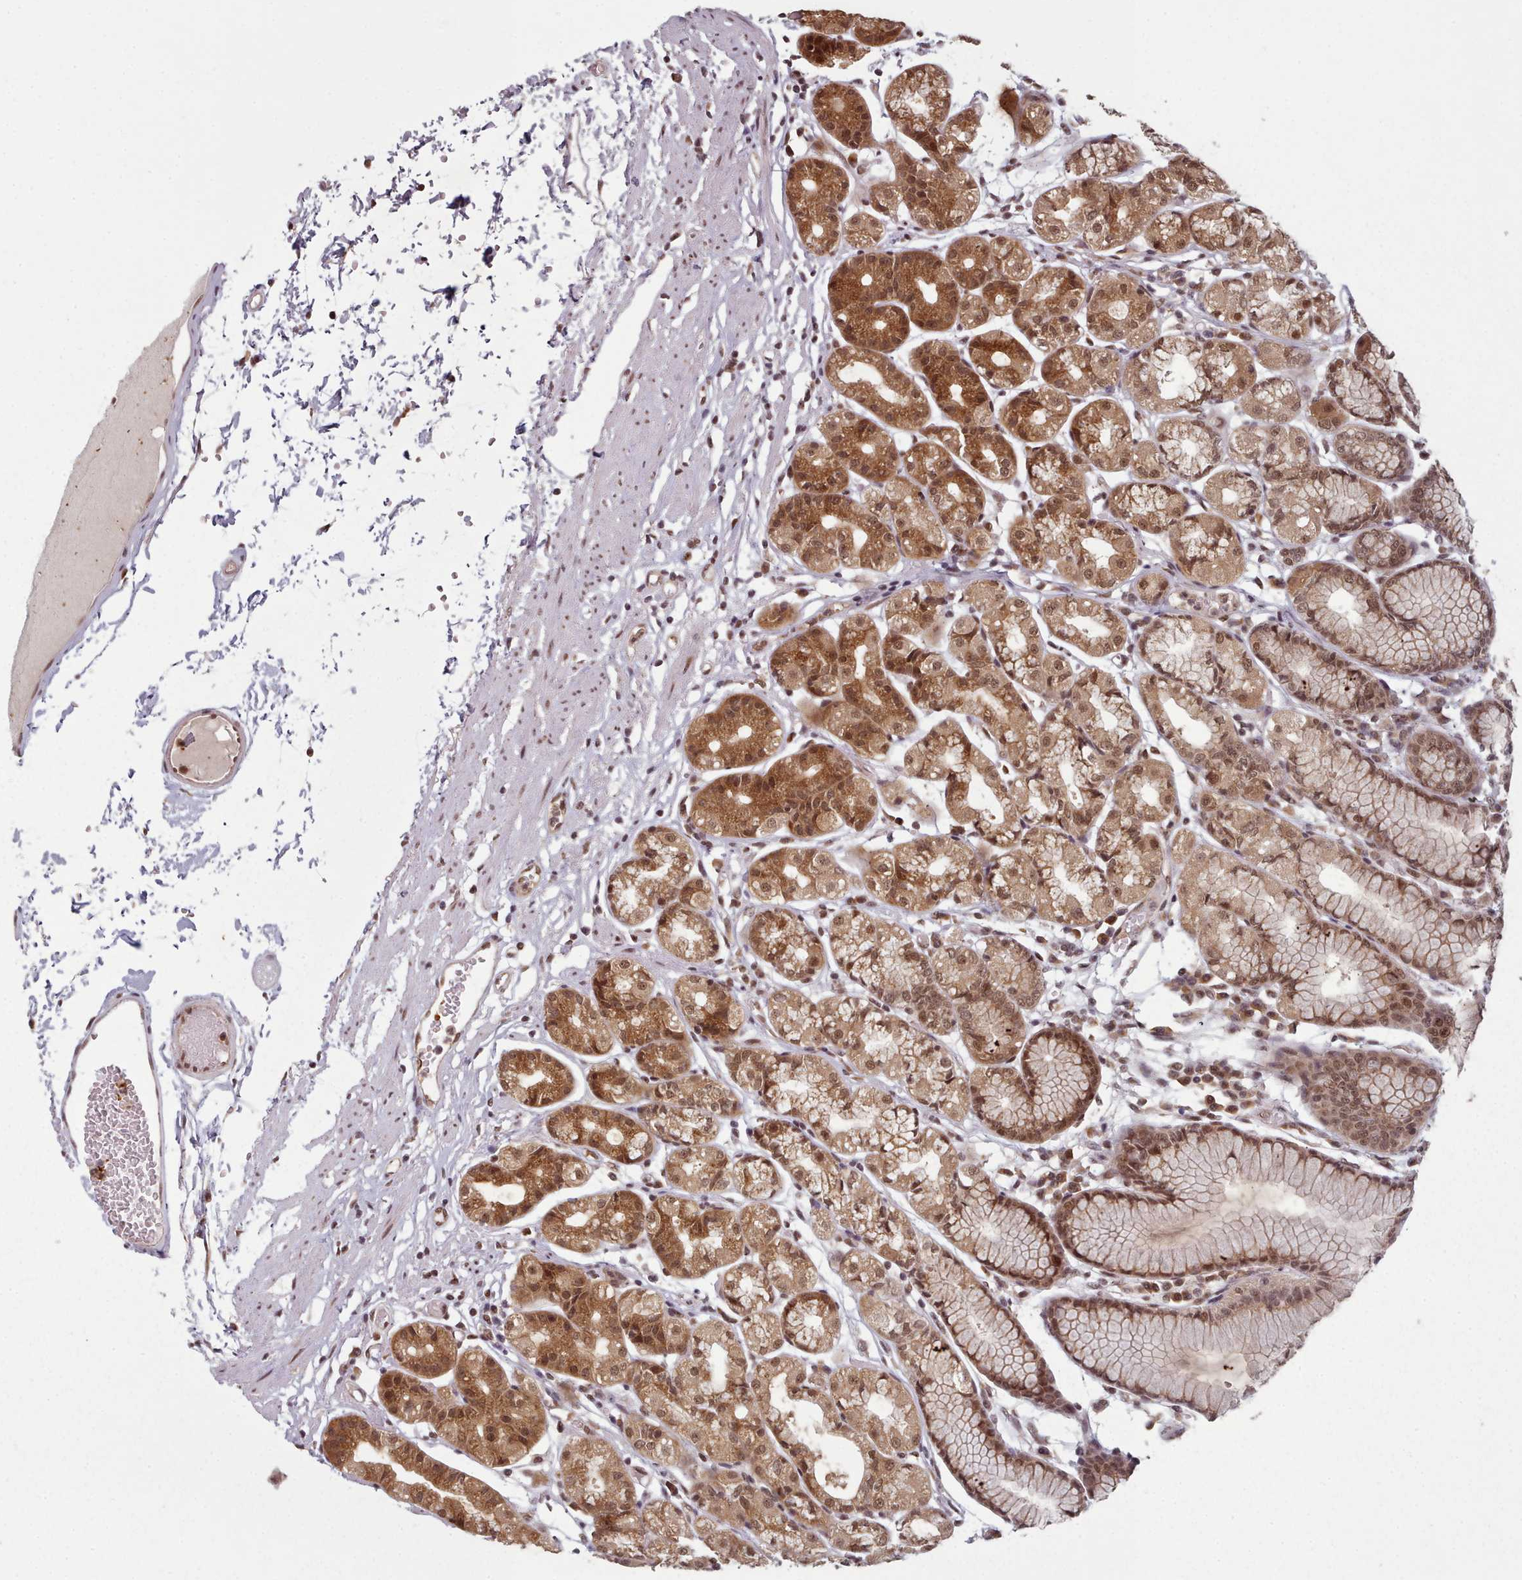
{"staining": {"intensity": "moderate", "quantity": ">75%", "location": "cytoplasmic/membranous,nuclear"}, "tissue": "stomach", "cell_type": "Glandular cells", "image_type": "normal", "snomed": [{"axis": "morphology", "description": "Normal tissue, NOS"}, {"axis": "topography", "description": "Stomach"}], "caption": "Immunohistochemistry photomicrograph of unremarkable stomach: human stomach stained using immunohistochemistry (IHC) reveals medium levels of moderate protein expression localized specifically in the cytoplasmic/membranous,nuclear of glandular cells, appearing as a cytoplasmic/membranous,nuclear brown color.", "gene": "DHX8", "patient": {"sex": "female", "age": 57}}